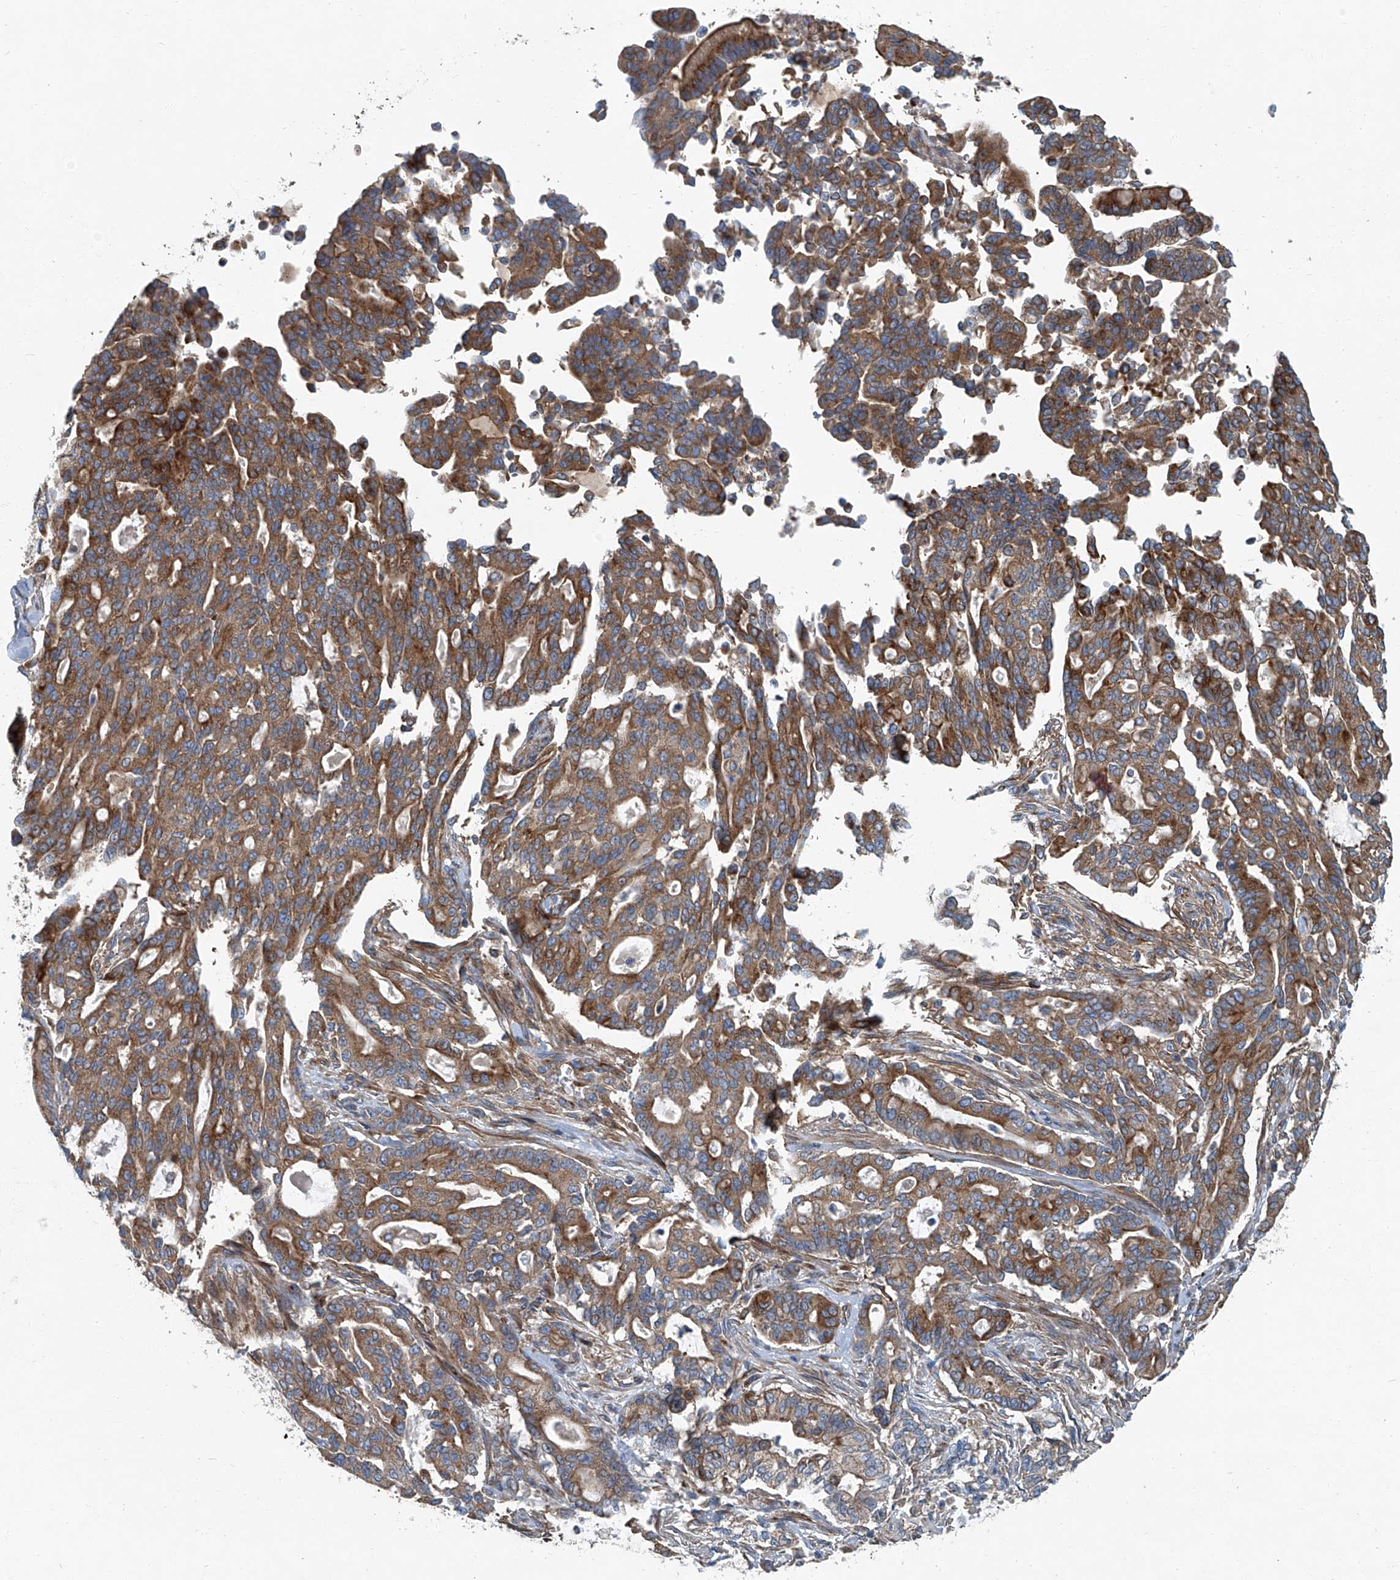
{"staining": {"intensity": "strong", "quantity": ">75%", "location": "cytoplasmic/membranous"}, "tissue": "pancreatic cancer", "cell_type": "Tumor cells", "image_type": "cancer", "snomed": [{"axis": "morphology", "description": "Adenocarcinoma, NOS"}, {"axis": "topography", "description": "Pancreas"}], "caption": "Strong cytoplasmic/membranous protein expression is seen in about >75% of tumor cells in pancreatic adenocarcinoma.", "gene": "PIGH", "patient": {"sex": "male", "age": 63}}